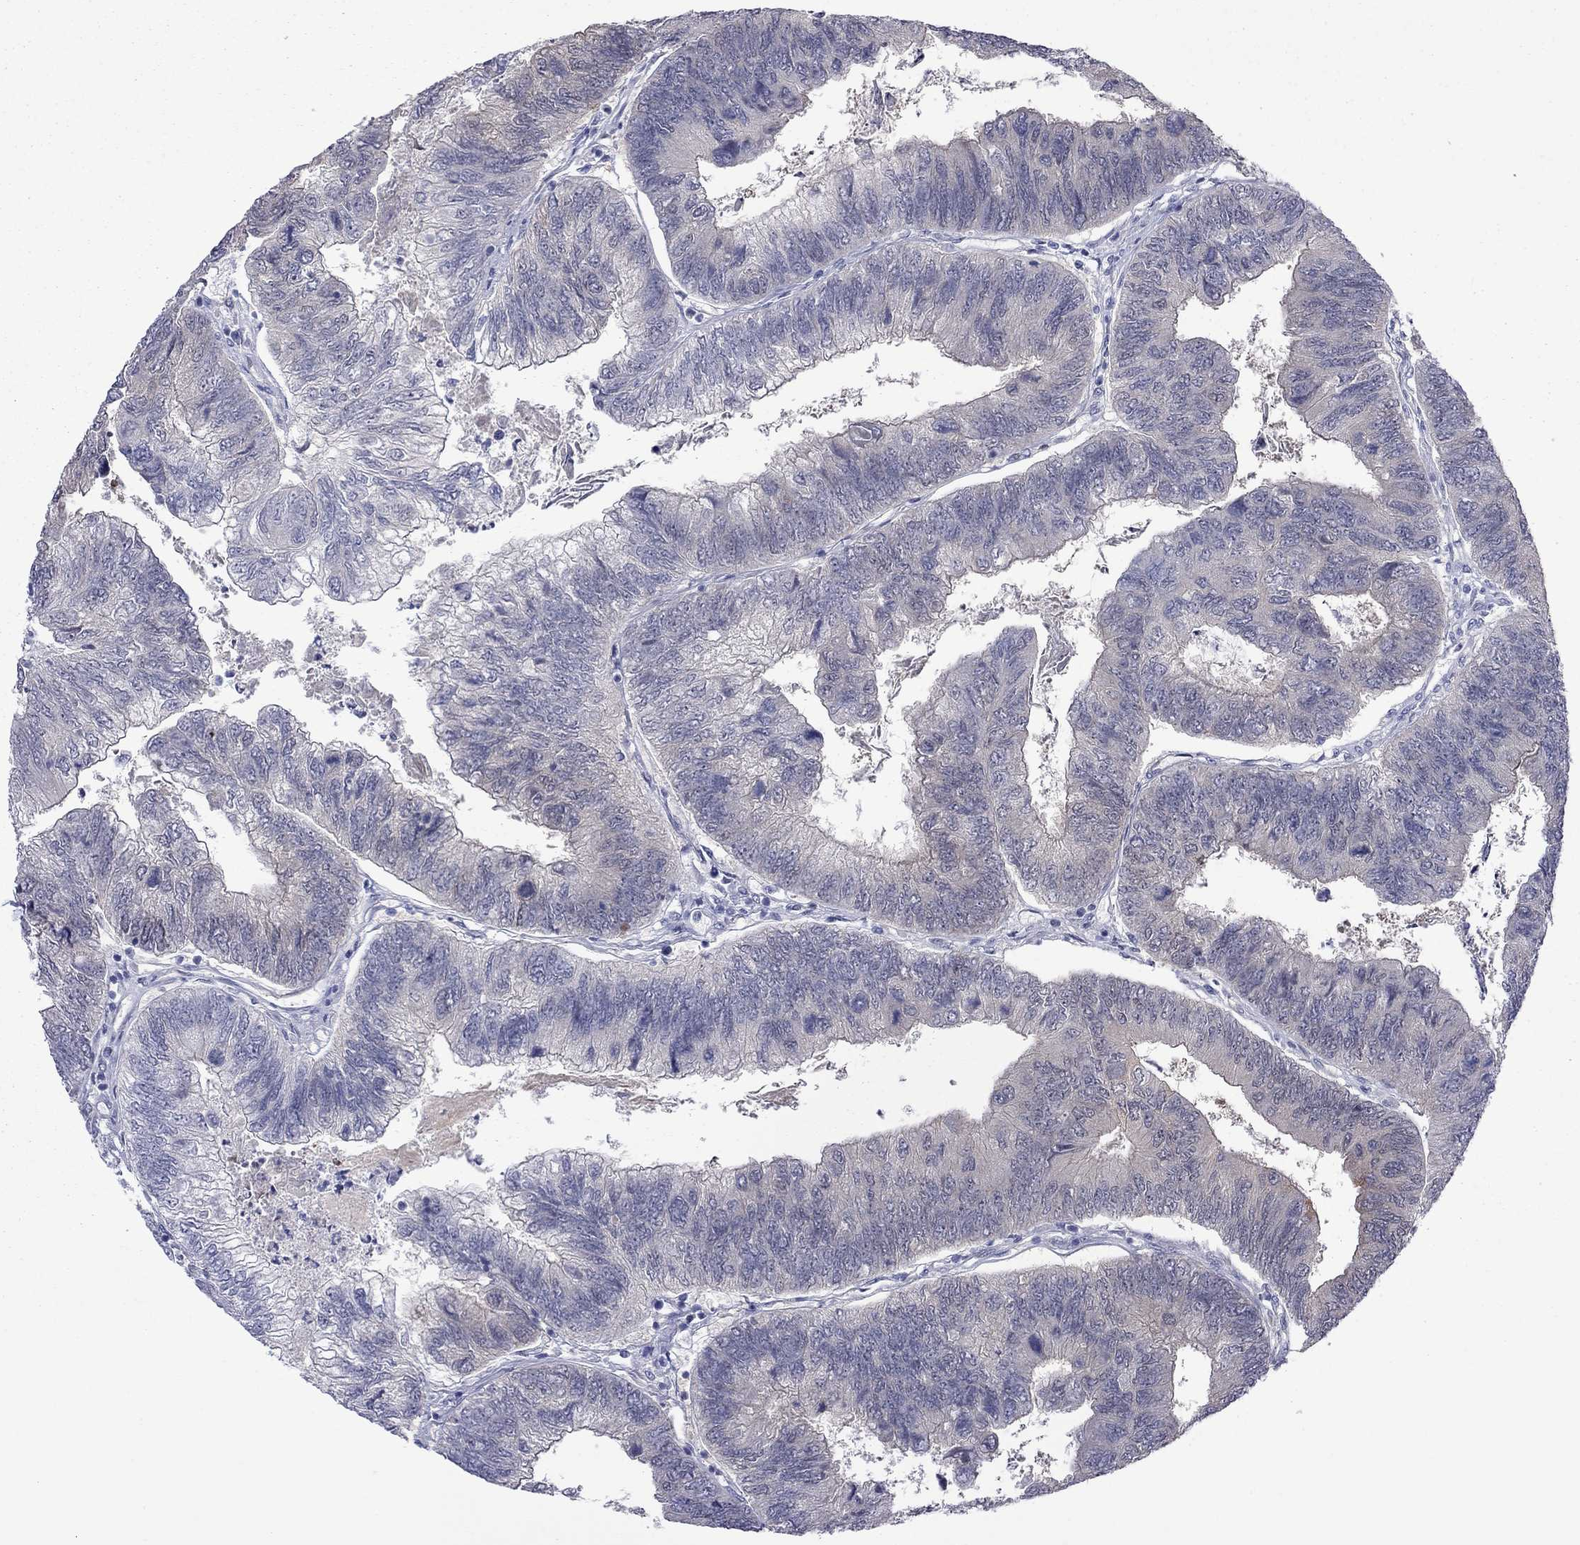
{"staining": {"intensity": "weak", "quantity": "<25%", "location": "cytoplasmic/membranous"}, "tissue": "colorectal cancer", "cell_type": "Tumor cells", "image_type": "cancer", "snomed": [{"axis": "morphology", "description": "Adenocarcinoma, NOS"}, {"axis": "topography", "description": "Colon"}], "caption": "Immunohistochemical staining of colorectal adenocarcinoma reveals no significant positivity in tumor cells.", "gene": "CTNNBIP1", "patient": {"sex": "female", "age": 67}}